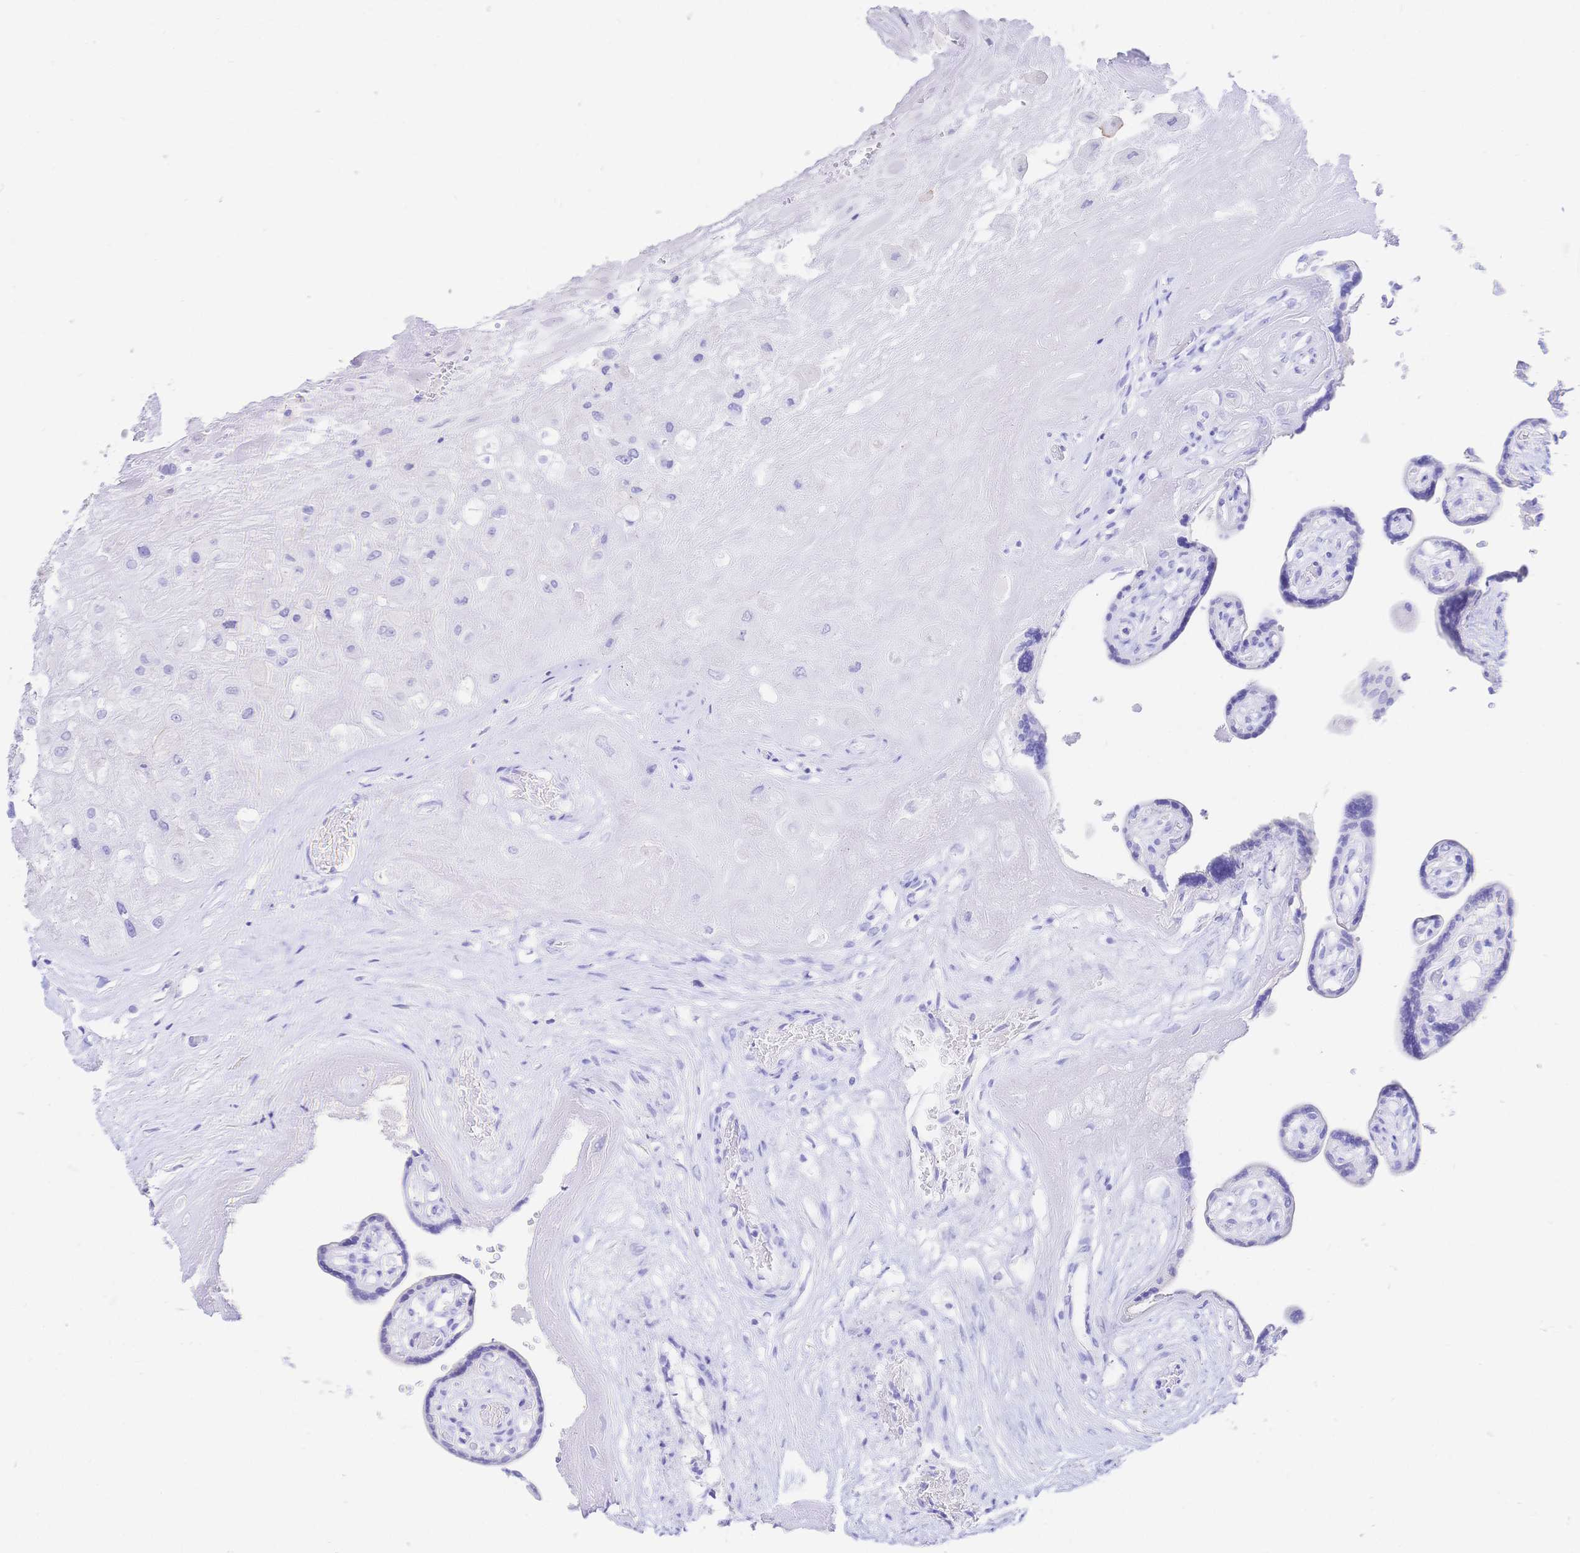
{"staining": {"intensity": "negative", "quantity": "none", "location": "none"}, "tissue": "placenta", "cell_type": "Decidual cells", "image_type": "normal", "snomed": [{"axis": "morphology", "description": "Normal tissue, NOS"}, {"axis": "topography", "description": "Placenta"}], "caption": "Micrograph shows no protein positivity in decidual cells of normal placenta. The staining is performed using DAB (3,3'-diaminobenzidine) brown chromogen with nuclei counter-stained in using hematoxylin.", "gene": "UMOD", "patient": {"sex": "female", "age": 32}}